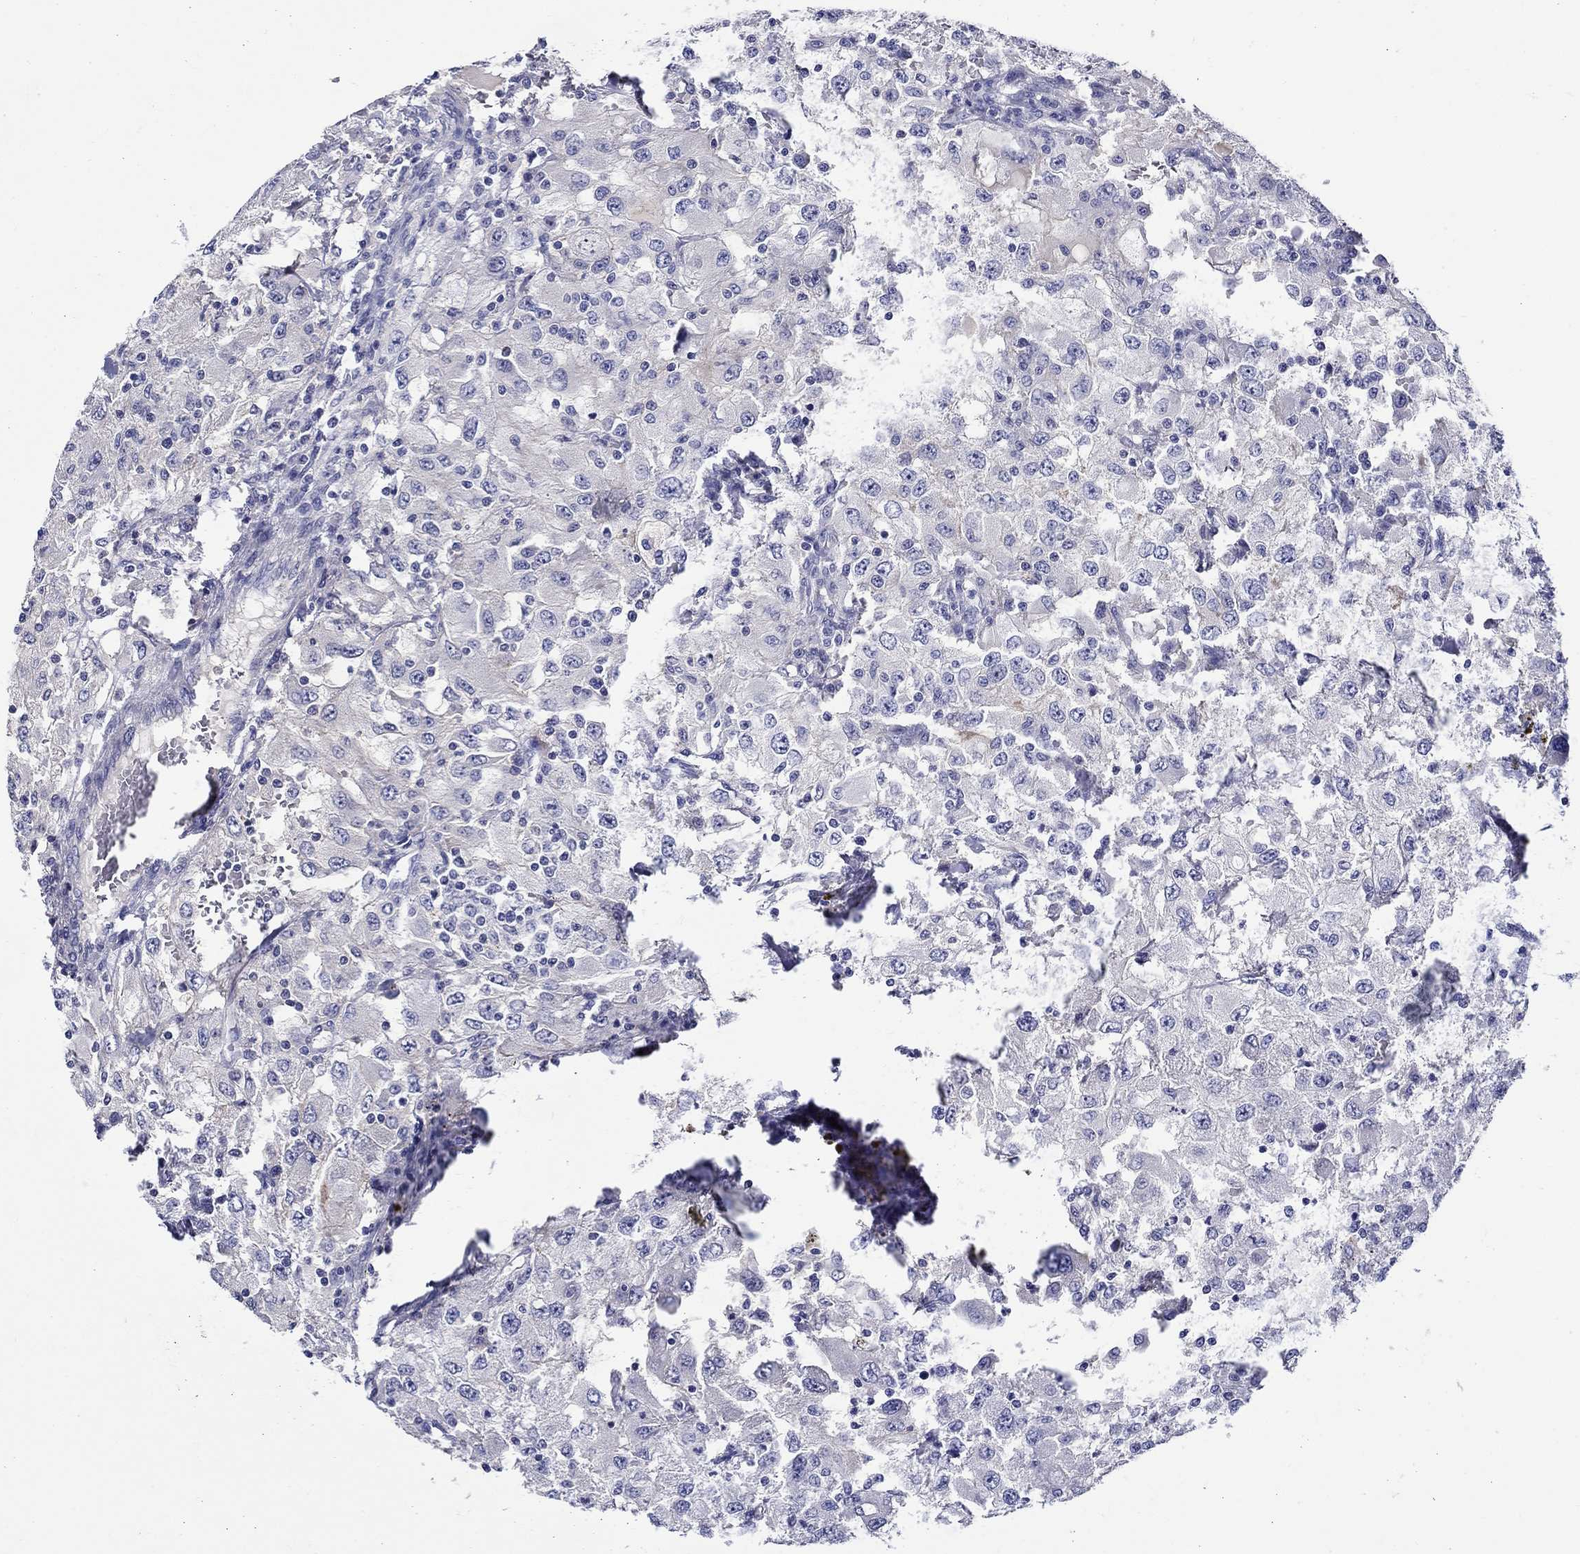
{"staining": {"intensity": "negative", "quantity": "none", "location": "none"}, "tissue": "renal cancer", "cell_type": "Tumor cells", "image_type": "cancer", "snomed": [{"axis": "morphology", "description": "Adenocarcinoma, NOS"}, {"axis": "topography", "description": "Kidney"}], "caption": "Photomicrograph shows no significant protein staining in tumor cells of renal cancer (adenocarcinoma). The staining was performed using DAB to visualize the protein expression in brown, while the nuclei were stained in blue with hematoxylin (Magnification: 20x).", "gene": "SLC30A3", "patient": {"sex": "female", "age": 67}}